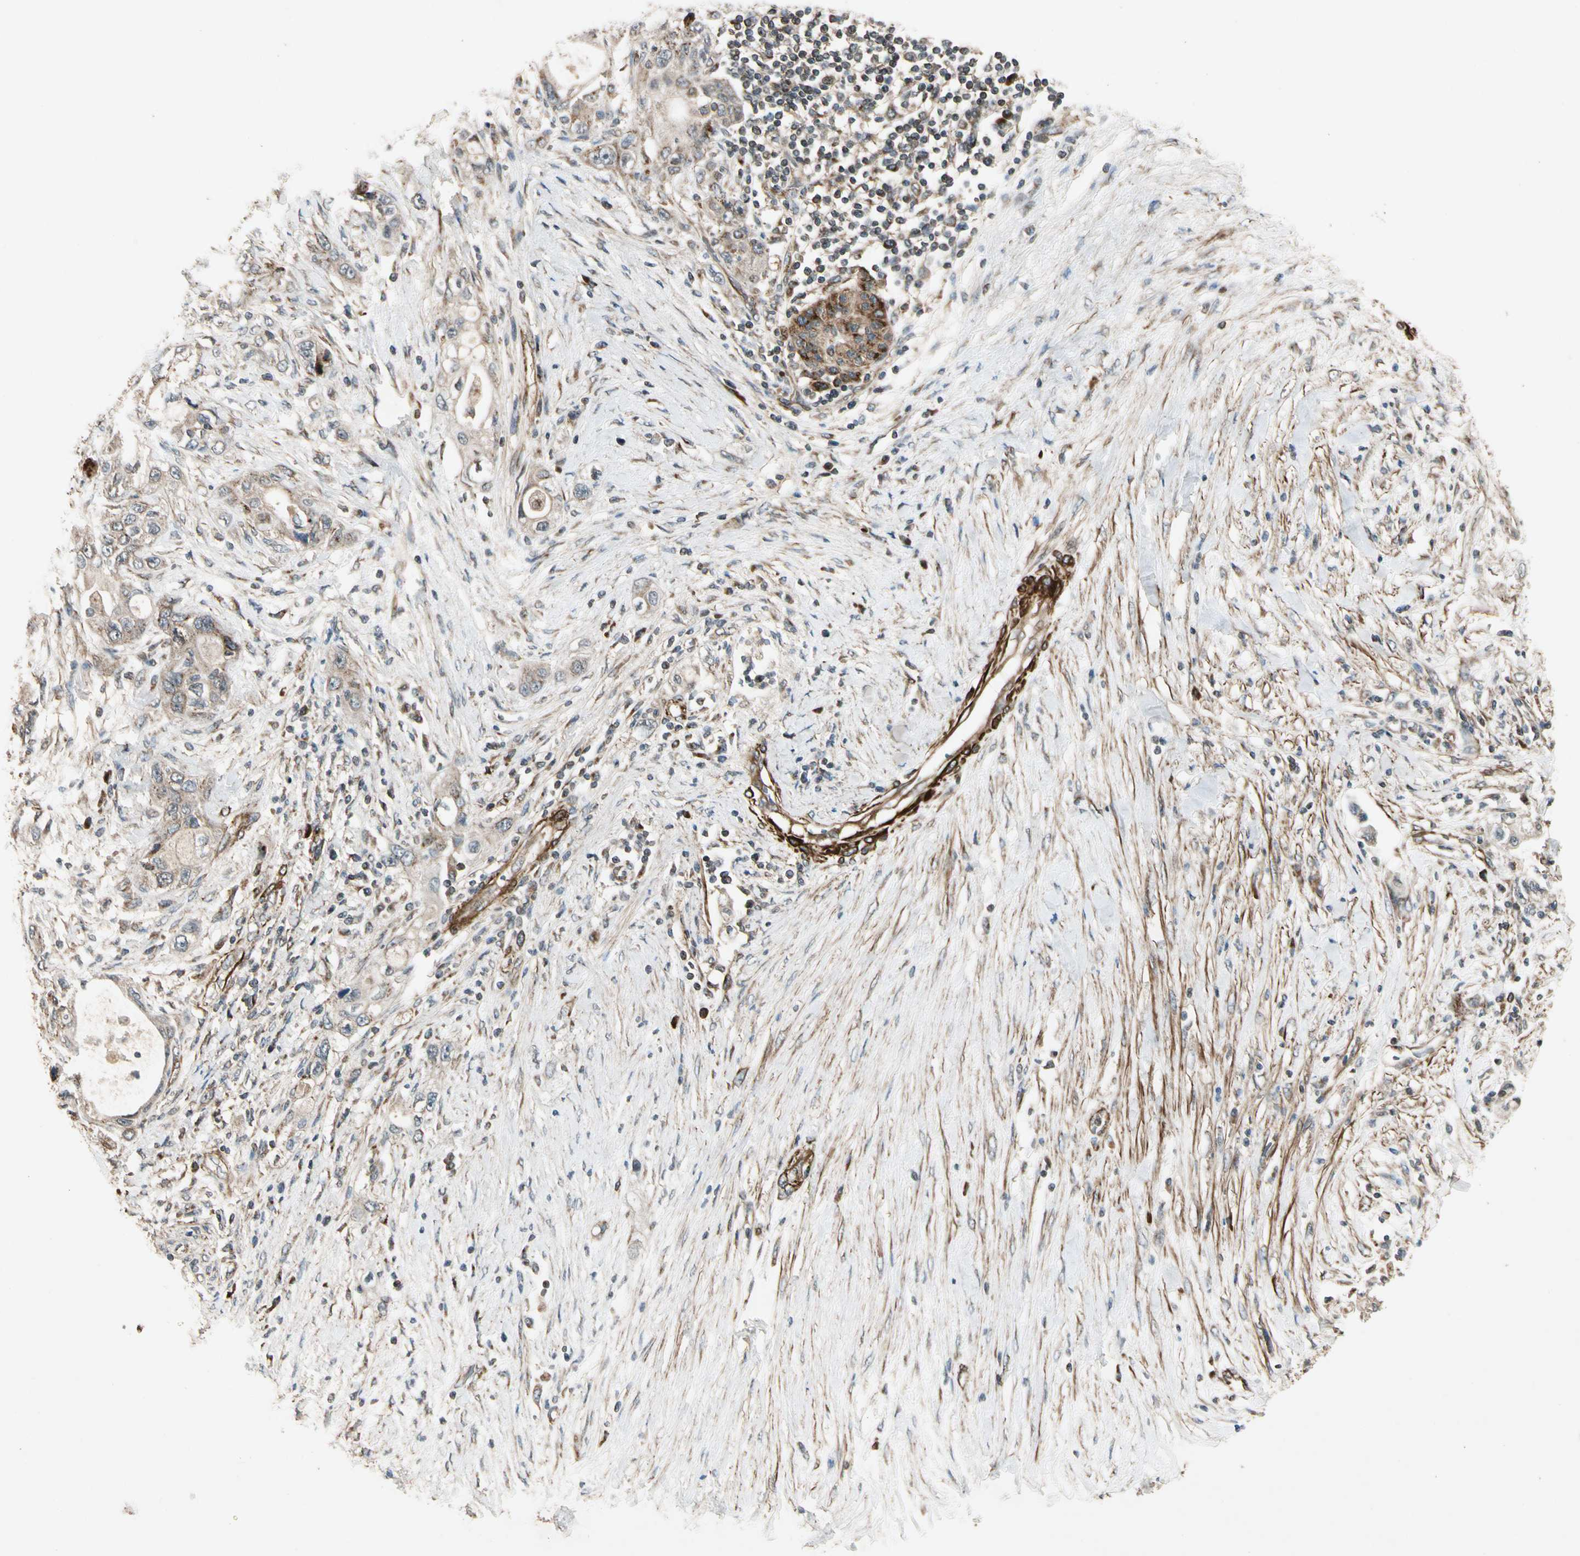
{"staining": {"intensity": "weak", "quantity": "<25%", "location": "cytoplasmic/membranous"}, "tissue": "pancreatic cancer", "cell_type": "Tumor cells", "image_type": "cancer", "snomed": [{"axis": "morphology", "description": "Adenocarcinoma, NOS"}, {"axis": "topography", "description": "Pancreas"}], "caption": "Protein analysis of pancreatic cancer (adenocarcinoma) reveals no significant positivity in tumor cells. The staining is performed using DAB brown chromogen with nuclei counter-stained in using hematoxylin.", "gene": "GCK", "patient": {"sex": "female", "age": 70}}